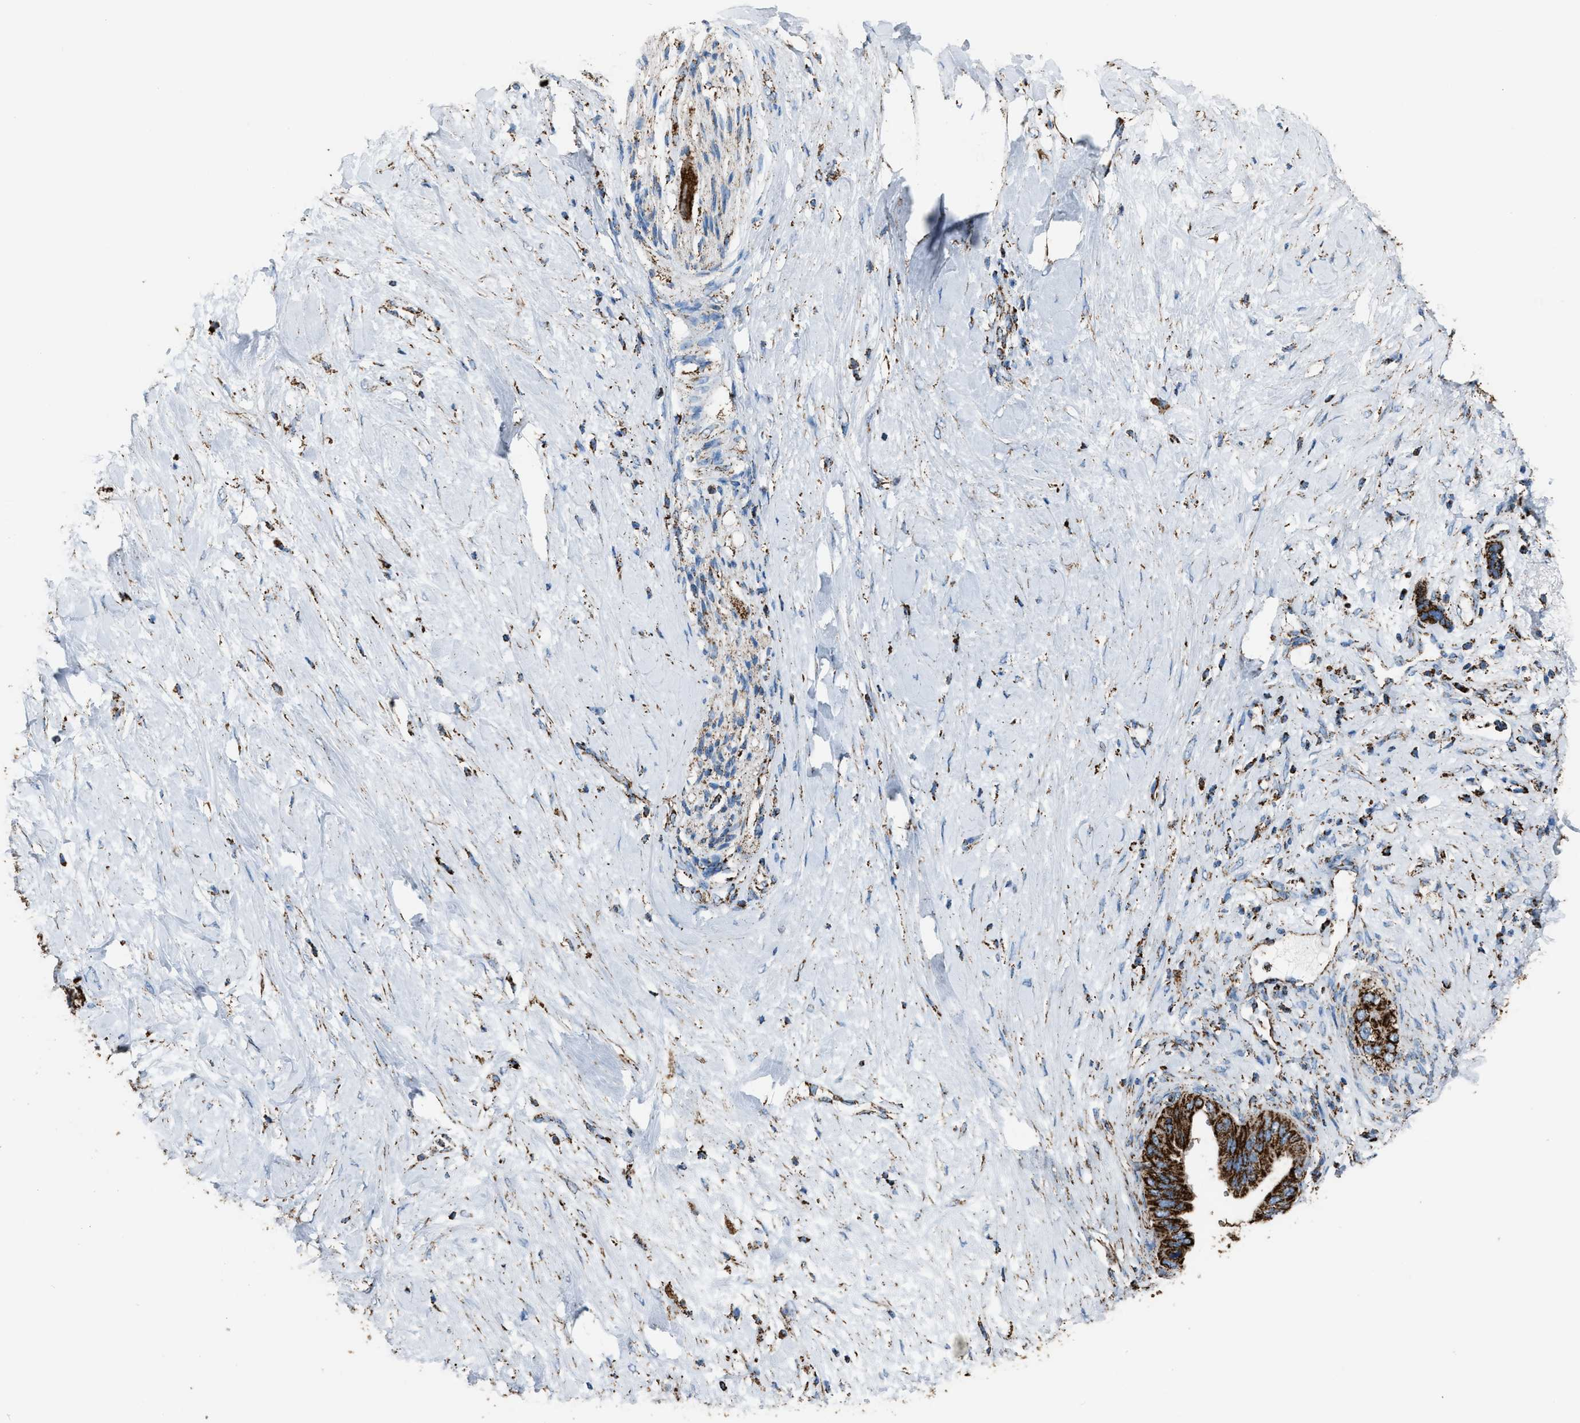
{"staining": {"intensity": "strong", "quantity": ">75%", "location": "cytoplasmic/membranous"}, "tissue": "pancreatic cancer", "cell_type": "Tumor cells", "image_type": "cancer", "snomed": [{"axis": "morphology", "description": "Adenocarcinoma, NOS"}, {"axis": "topography", "description": "Pancreas"}], "caption": "Protein analysis of pancreatic cancer tissue demonstrates strong cytoplasmic/membranous expression in about >75% of tumor cells.", "gene": "MDH2", "patient": {"sex": "female", "age": 56}}